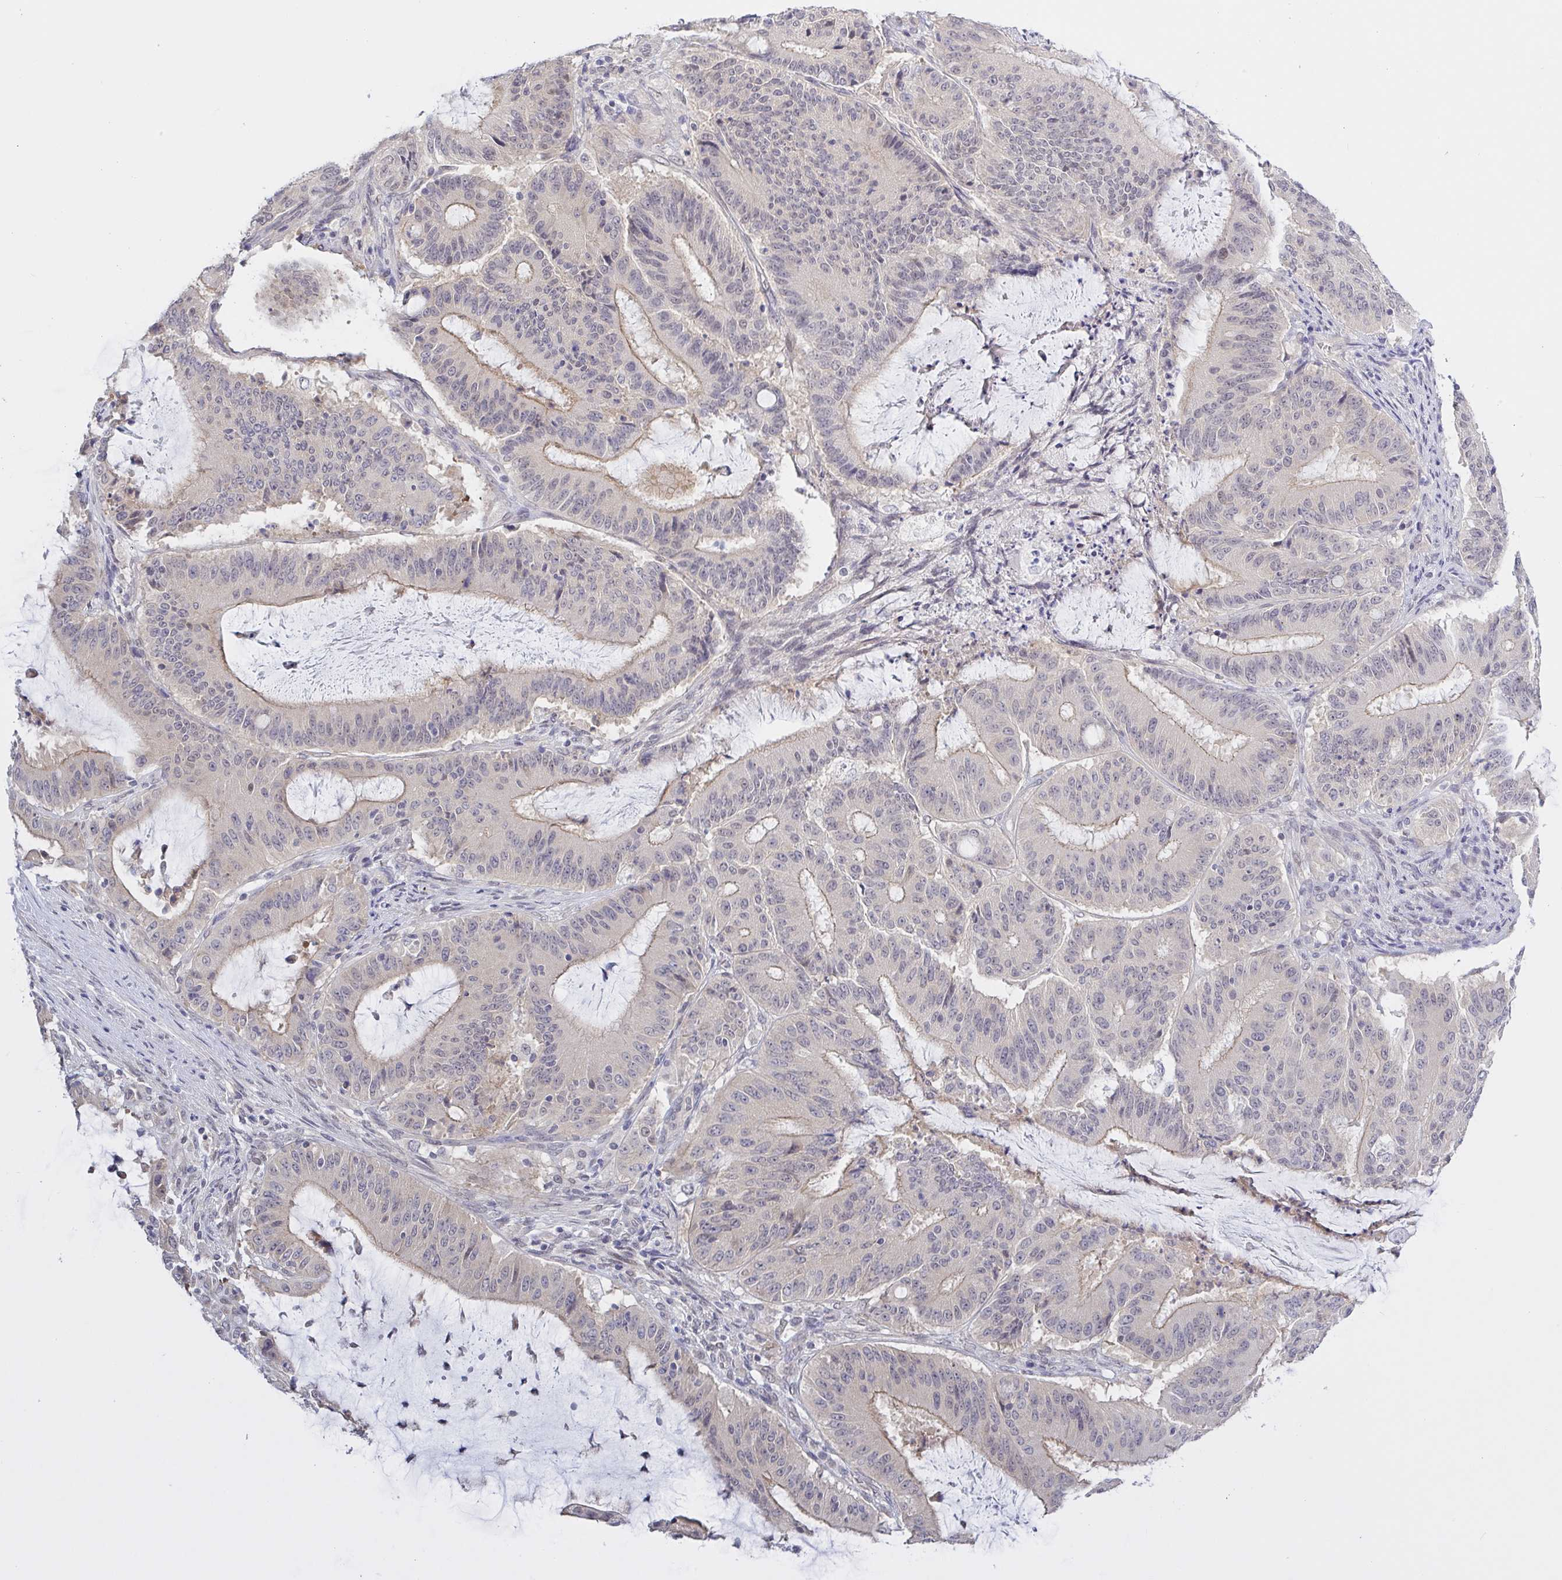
{"staining": {"intensity": "moderate", "quantity": "<25%", "location": "cytoplasmic/membranous"}, "tissue": "liver cancer", "cell_type": "Tumor cells", "image_type": "cancer", "snomed": [{"axis": "morphology", "description": "Normal tissue, NOS"}, {"axis": "morphology", "description": "Cholangiocarcinoma"}, {"axis": "topography", "description": "Liver"}, {"axis": "topography", "description": "Peripheral nerve tissue"}], "caption": "This histopathology image reveals IHC staining of liver cancer (cholangiocarcinoma), with low moderate cytoplasmic/membranous staining in approximately <25% of tumor cells.", "gene": "HYPK", "patient": {"sex": "female", "age": 73}}